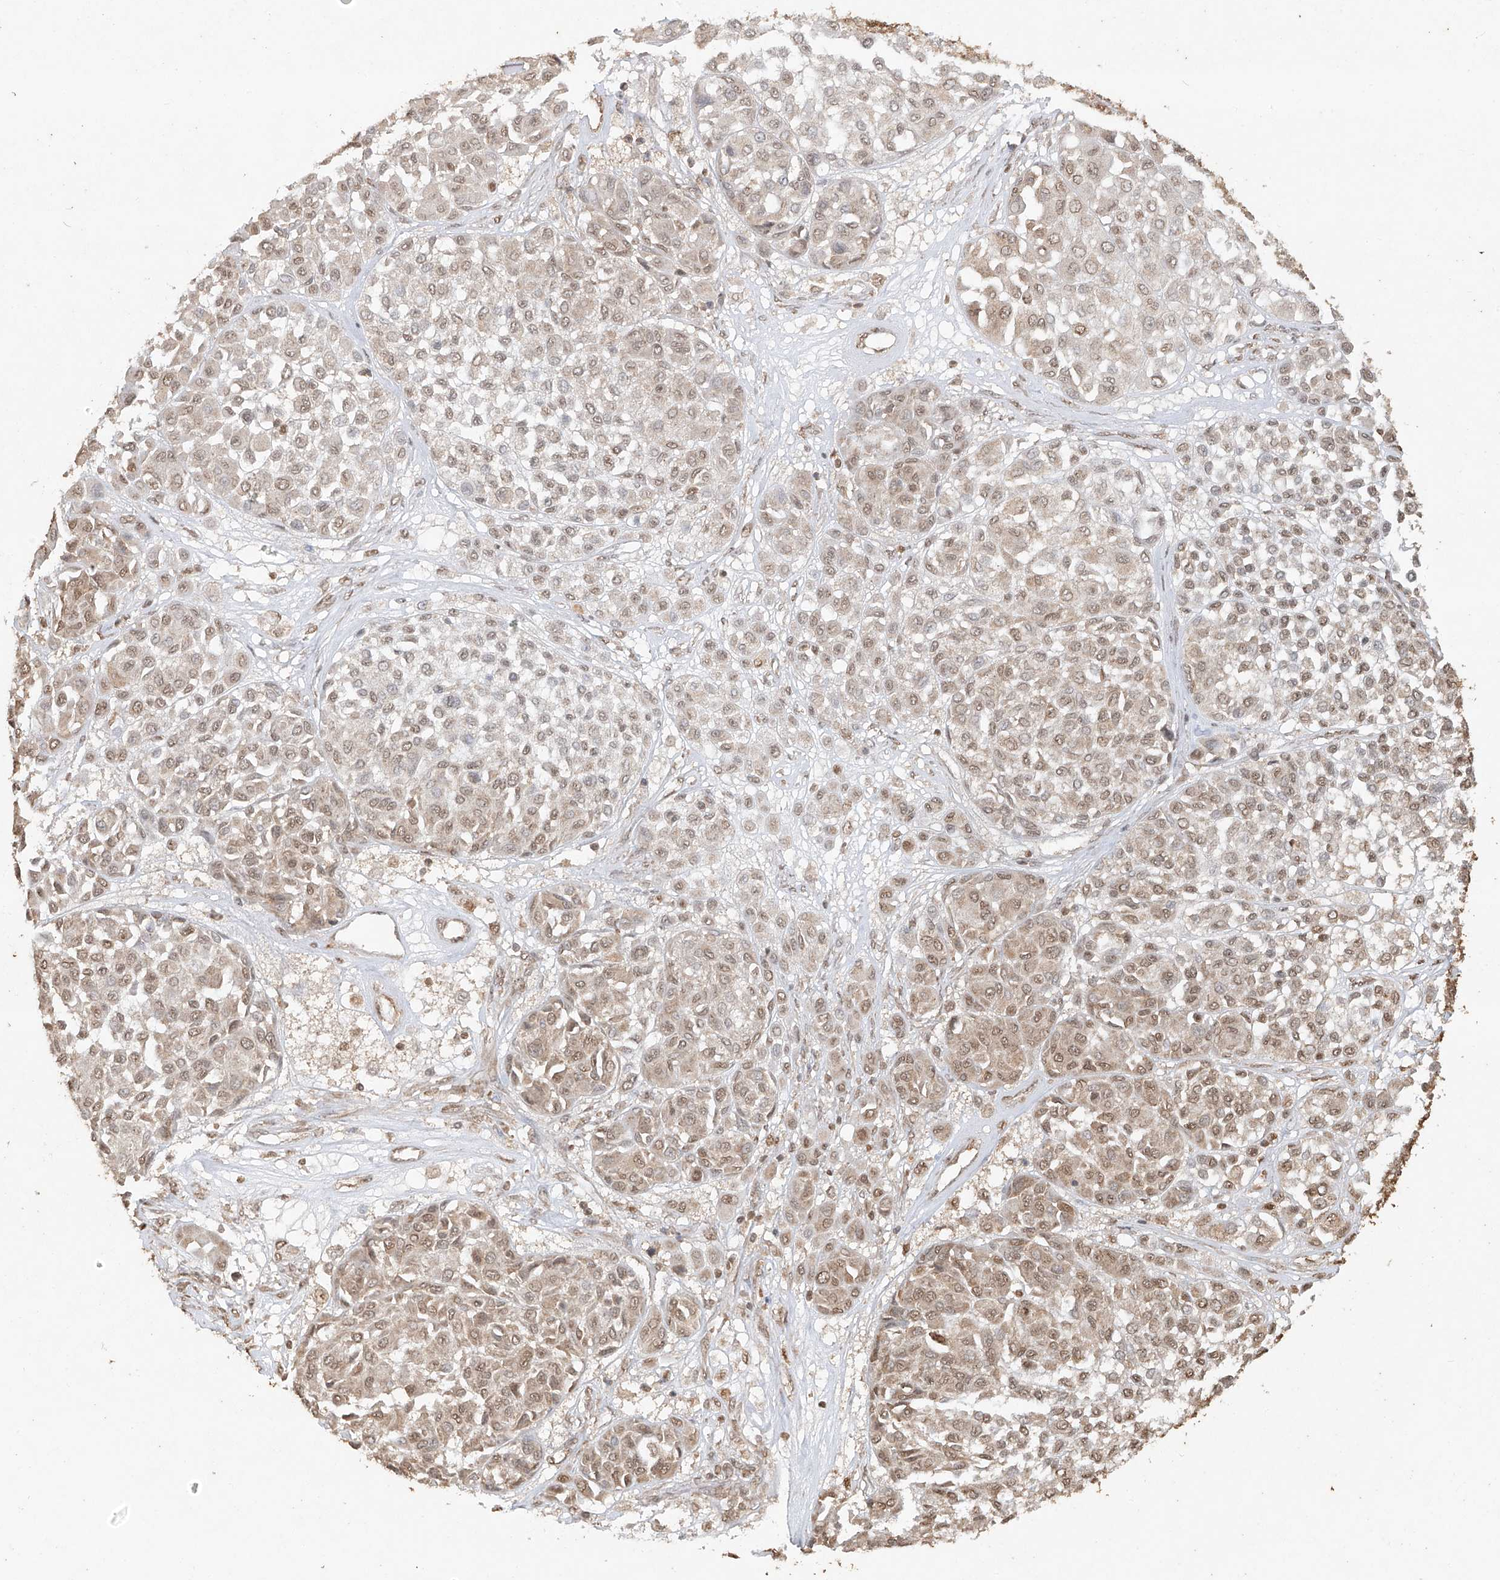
{"staining": {"intensity": "weak", "quantity": ">75%", "location": "nuclear"}, "tissue": "melanoma", "cell_type": "Tumor cells", "image_type": "cancer", "snomed": [{"axis": "morphology", "description": "Malignant melanoma, Metastatic site"}, {"axis": "topography", "description": "Soft tissue"}], "caption": "IHC micrograph of neoplastic tissue: human melanoma stained using IHC shows low levels of weak protein expression localized specifically in the nuclear of tumor cells, appearing as a nuclear brown color.", "gene": "TIGAR", "patient": {"sex": "male", "age": 41}}